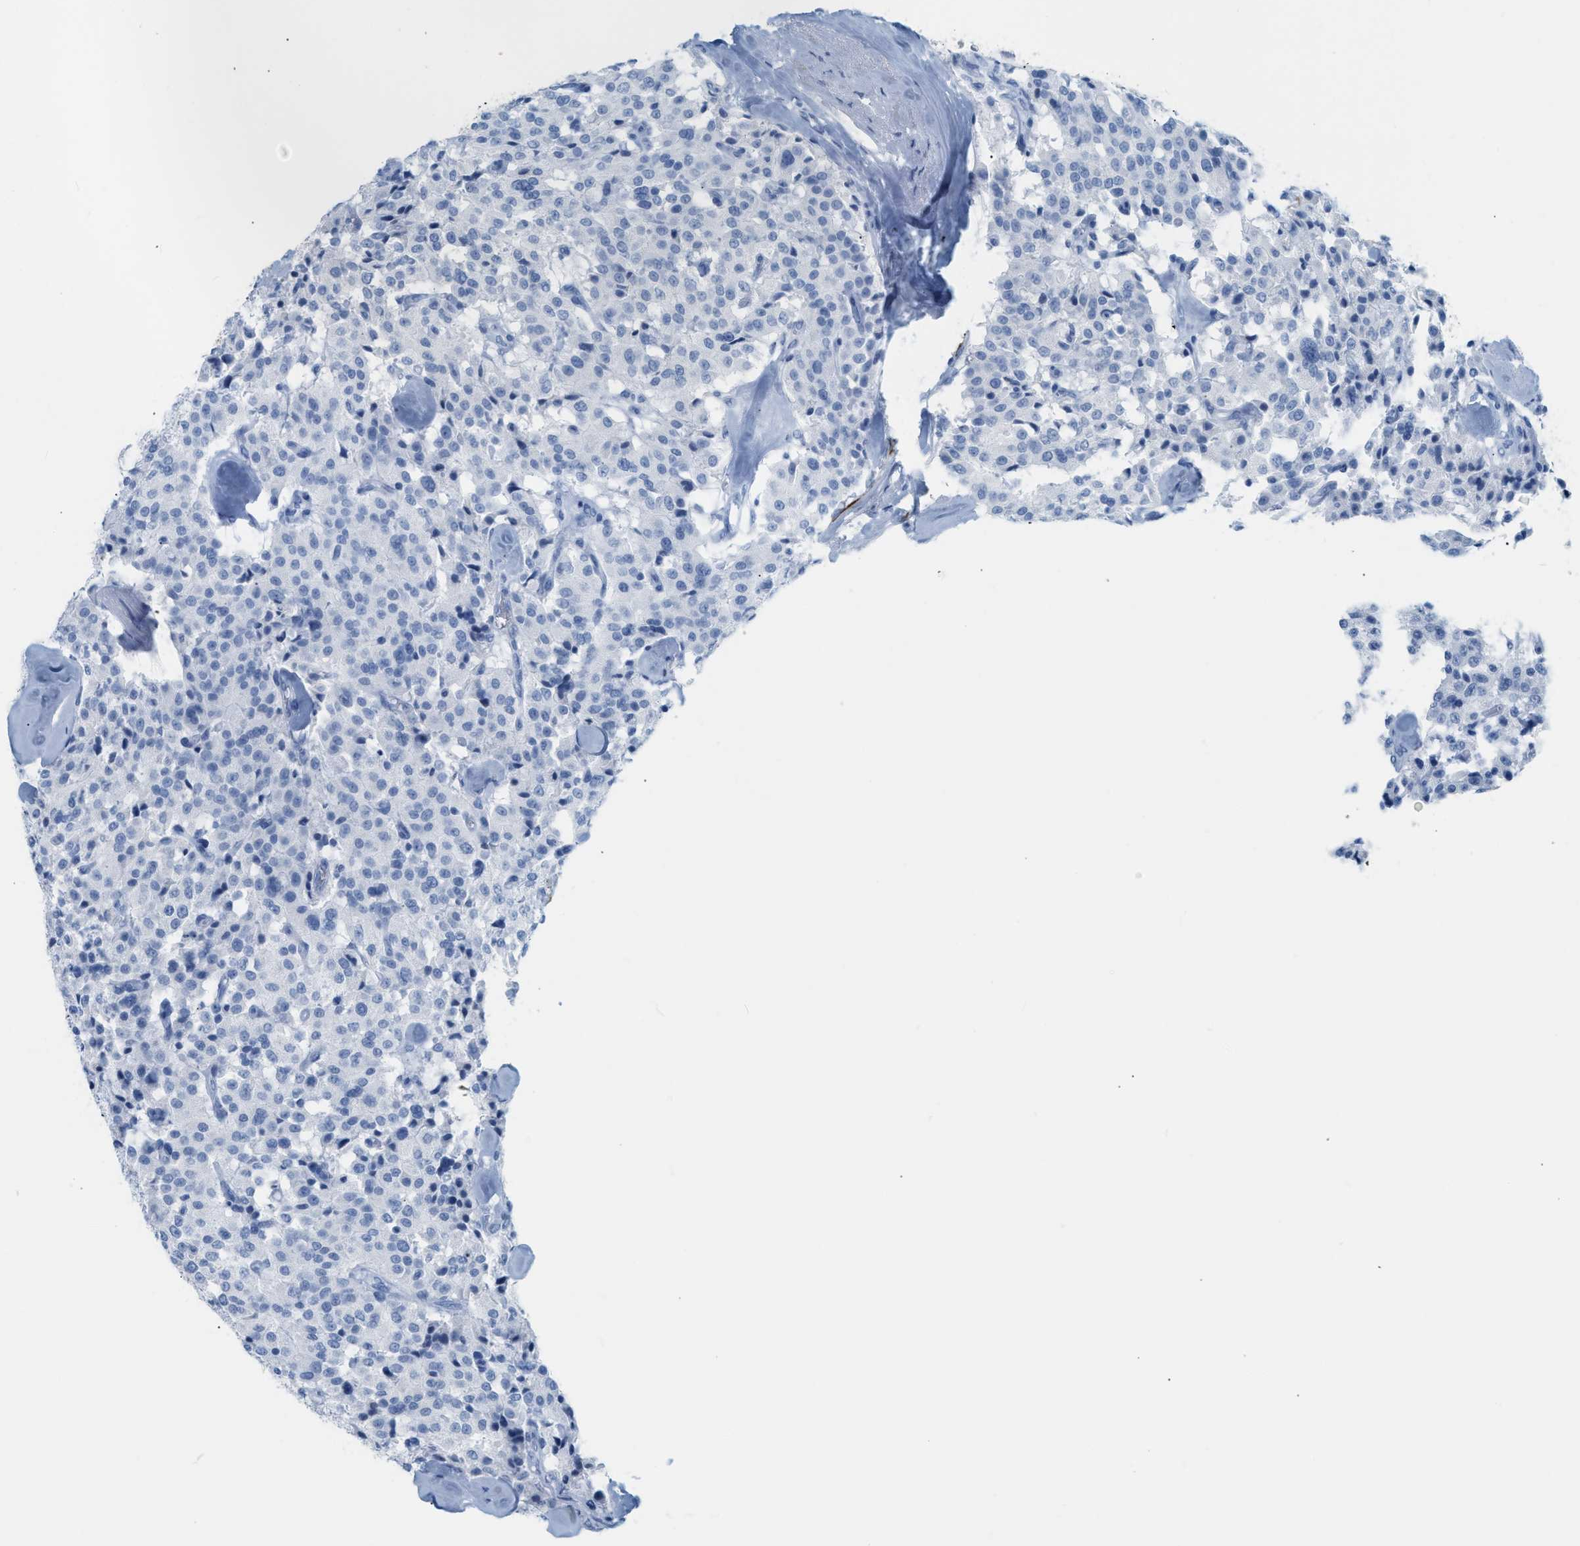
{"staining": {"intensity": "negative", "quantity": "none", "location": "none"}, "tissue": "carcinoid", "cell_type": "Tumor cells", "image_type": "cancer", "snomed": [{"axis": "morphology", "description": "Carcinoid, malignant, NOS"}, {"axis": "topography", "description": "Lung"}], "caption": "There is no significant expression in tumor cells of carcinoid (malignant).", "gene": "DES", "patient": {"sex": "male", "age": 30}}